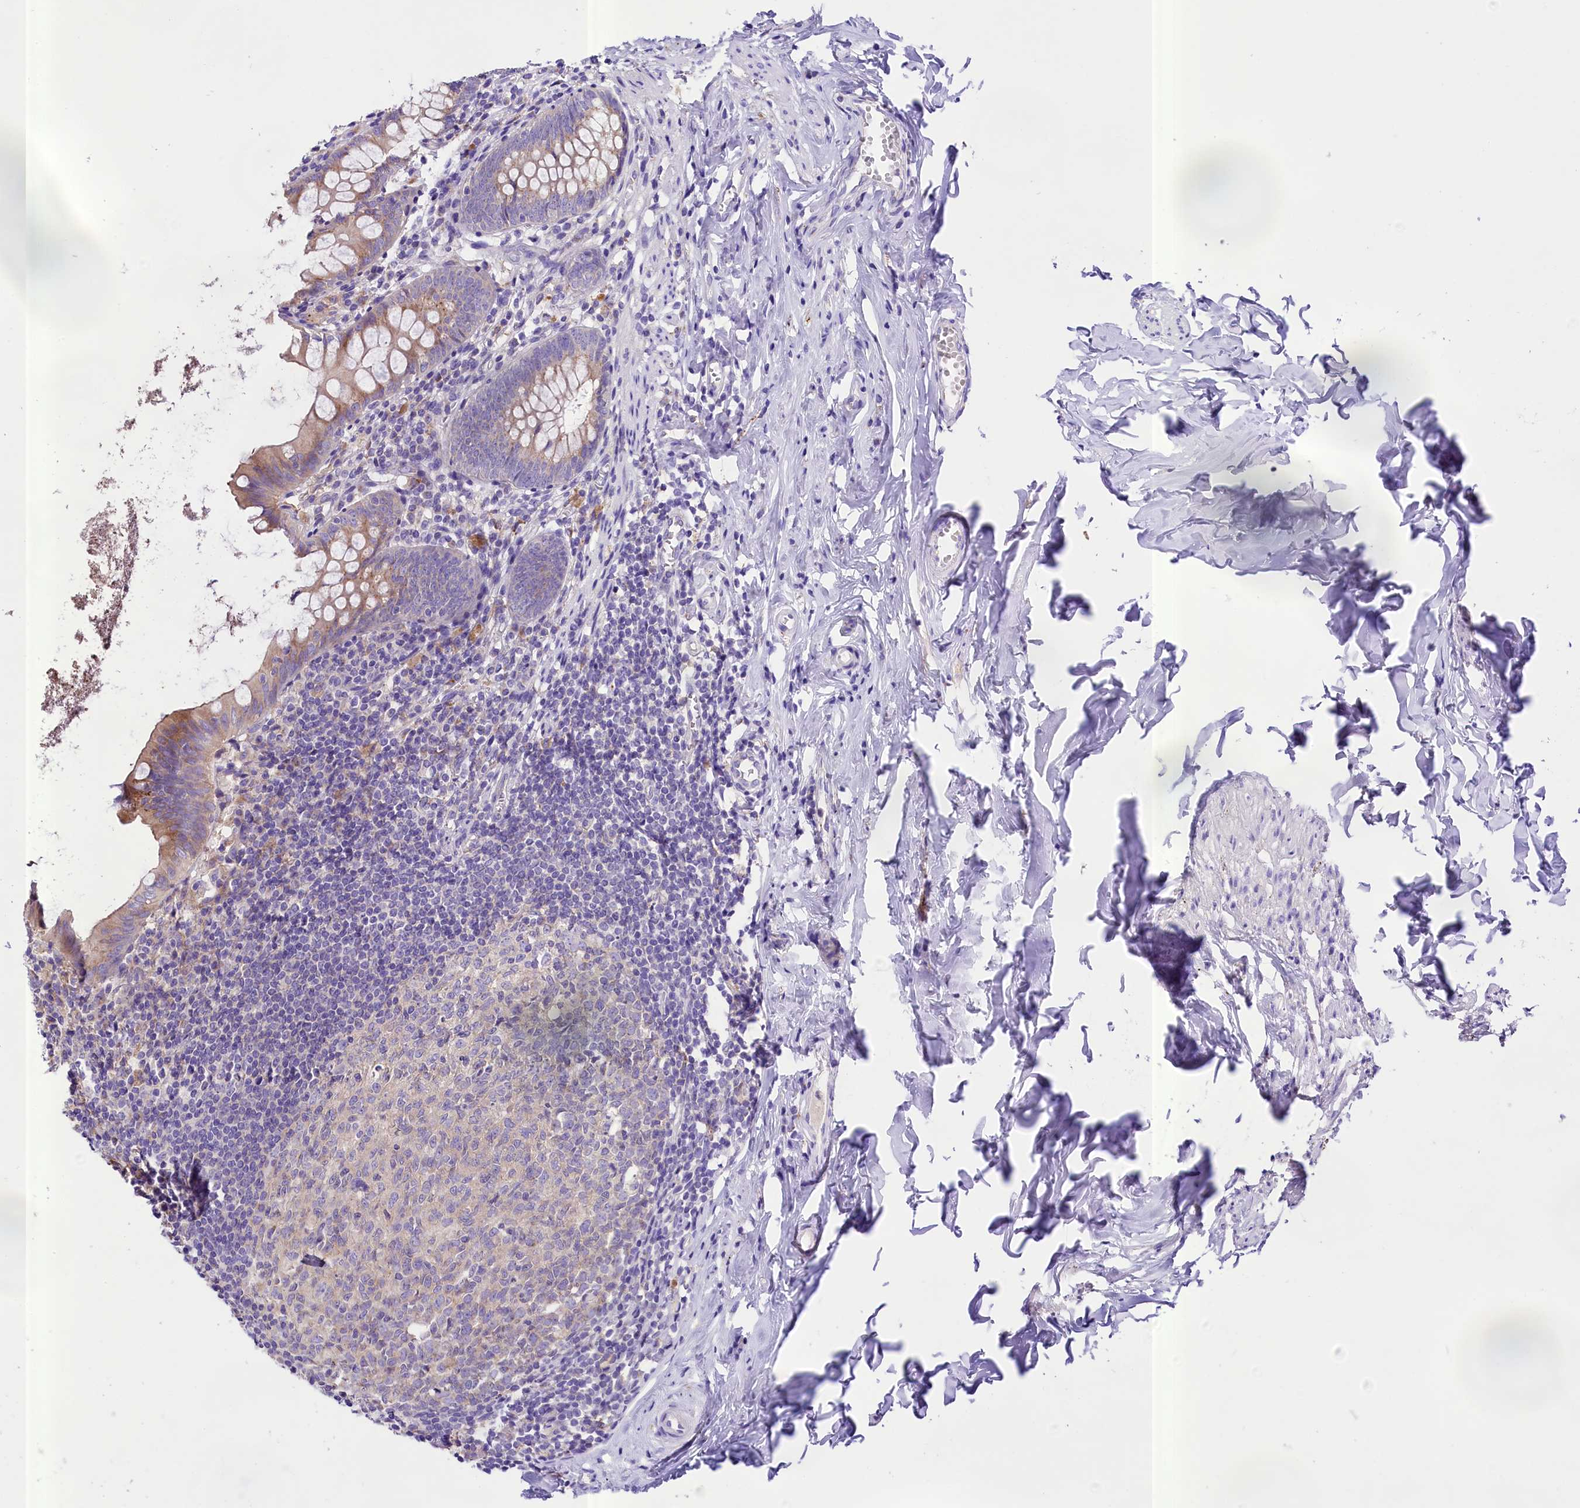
{"staining": {"intensity": "weak", "quantity": ">75%", "location": "cytoplasmic/membranous"}, "tissue": "appendix", "cell_type": "Glandular cells", "image_type": "normal", "snomed": [{"axis": "morphology", "description": "Normal tissue, NOS"}, {"axis": "topography", "description": "Appendix"}], "caption": "This micrograph displays benign appendix stained with immunohistochemistry (IHC) to label a protein in brown. The cytoplasmic/membranous of glandular cells show weak positivity for the protein. Nuclei are counter-stained blue.", "gene": "PEMT", "patient": {"sex": "female", "age": 51}}